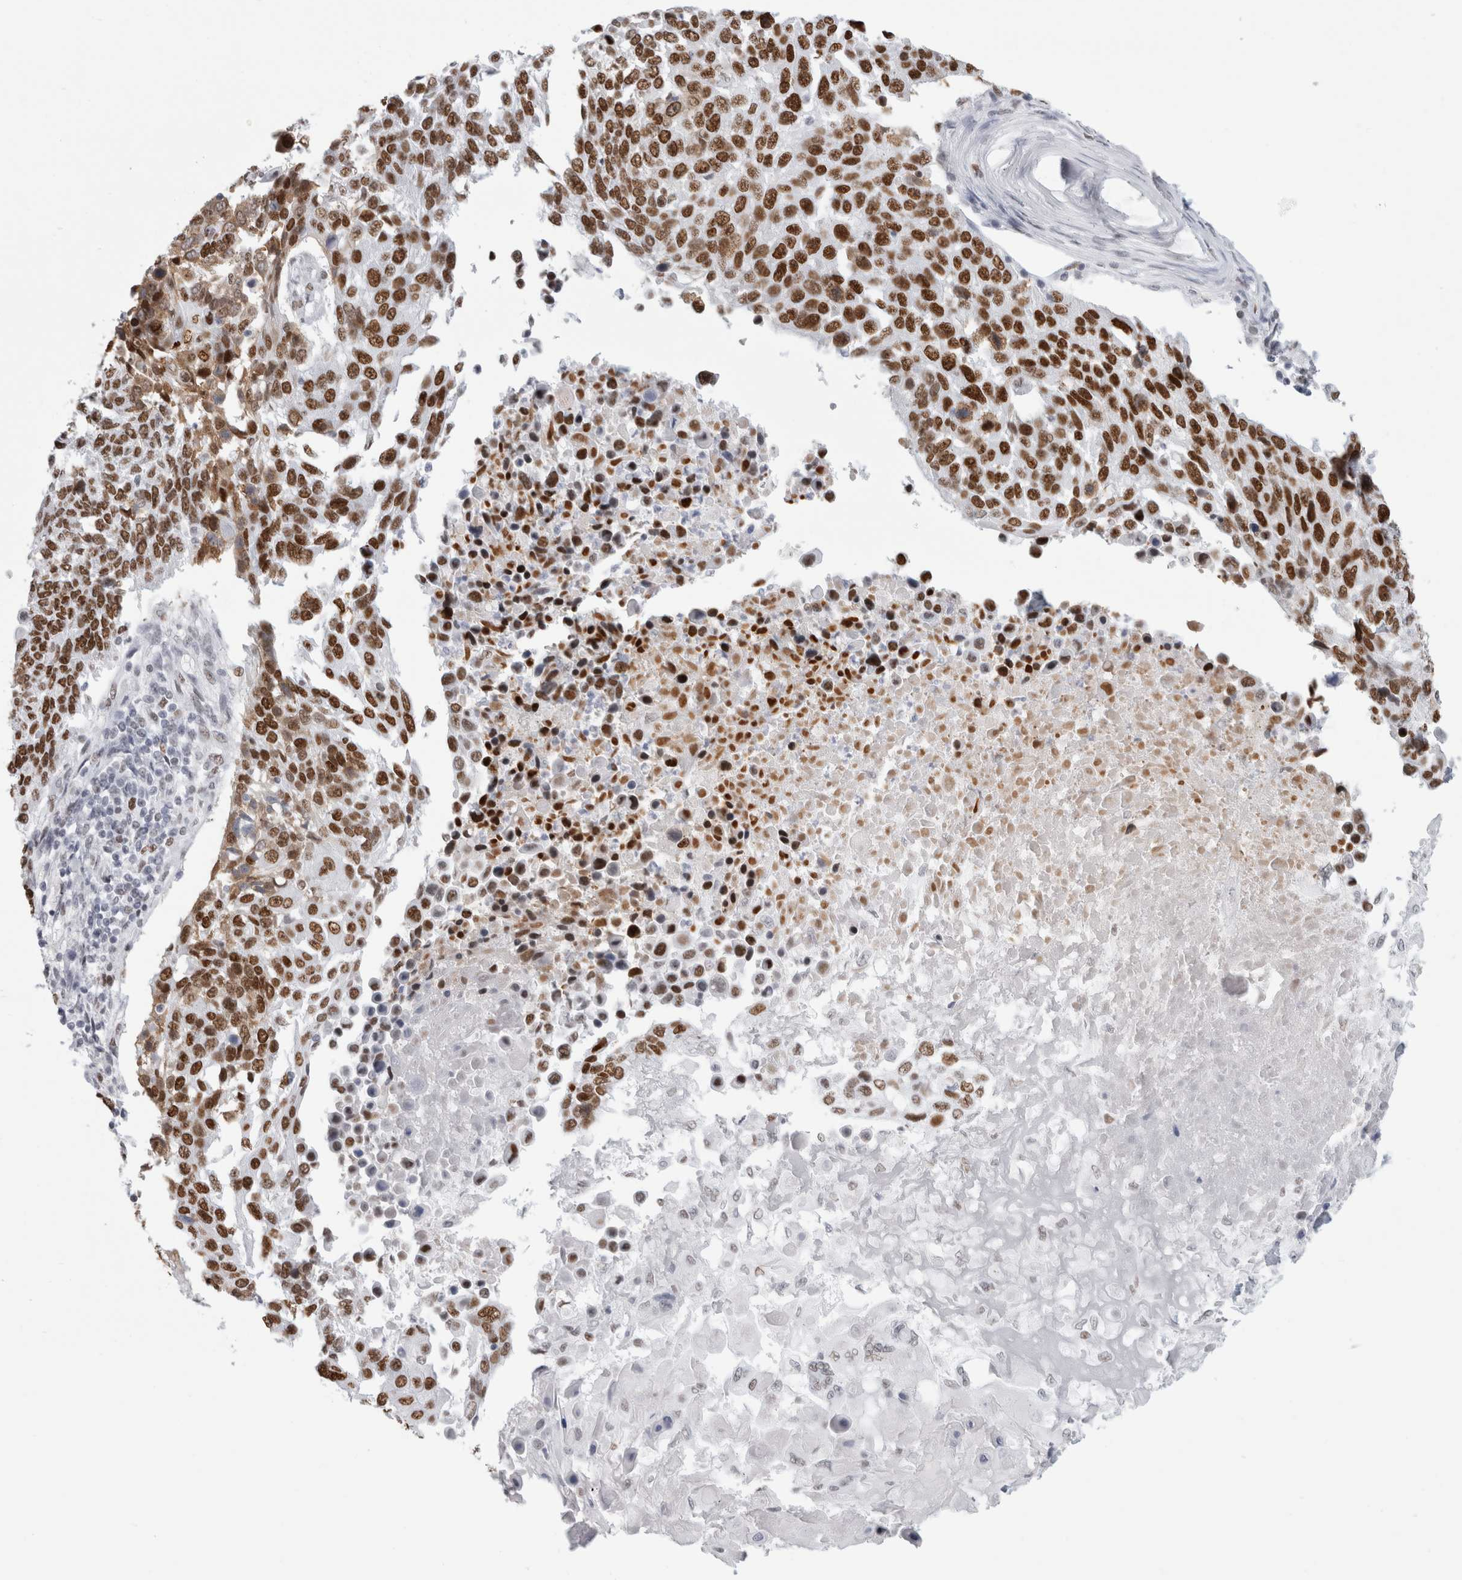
{"staining": {"intensity": "strong", "quantity": ">75%", "location": "nuclear"}, "tissue": "lung cancer", "cell_type": "Tumor cells", "image_type": "cancer", "snomed": [{"axis": "morphology", "description": "Squamous cell carcinoma, NOS"}, {"axis": "topography", "description": "Lung"}], "caption": "Lung squamous cell carcinoma tissue shows strong nuclear staining in approximately >75% of tumor cells", "gene": "SMARCC1", "patient": {"sex": "male", "age": 66}}